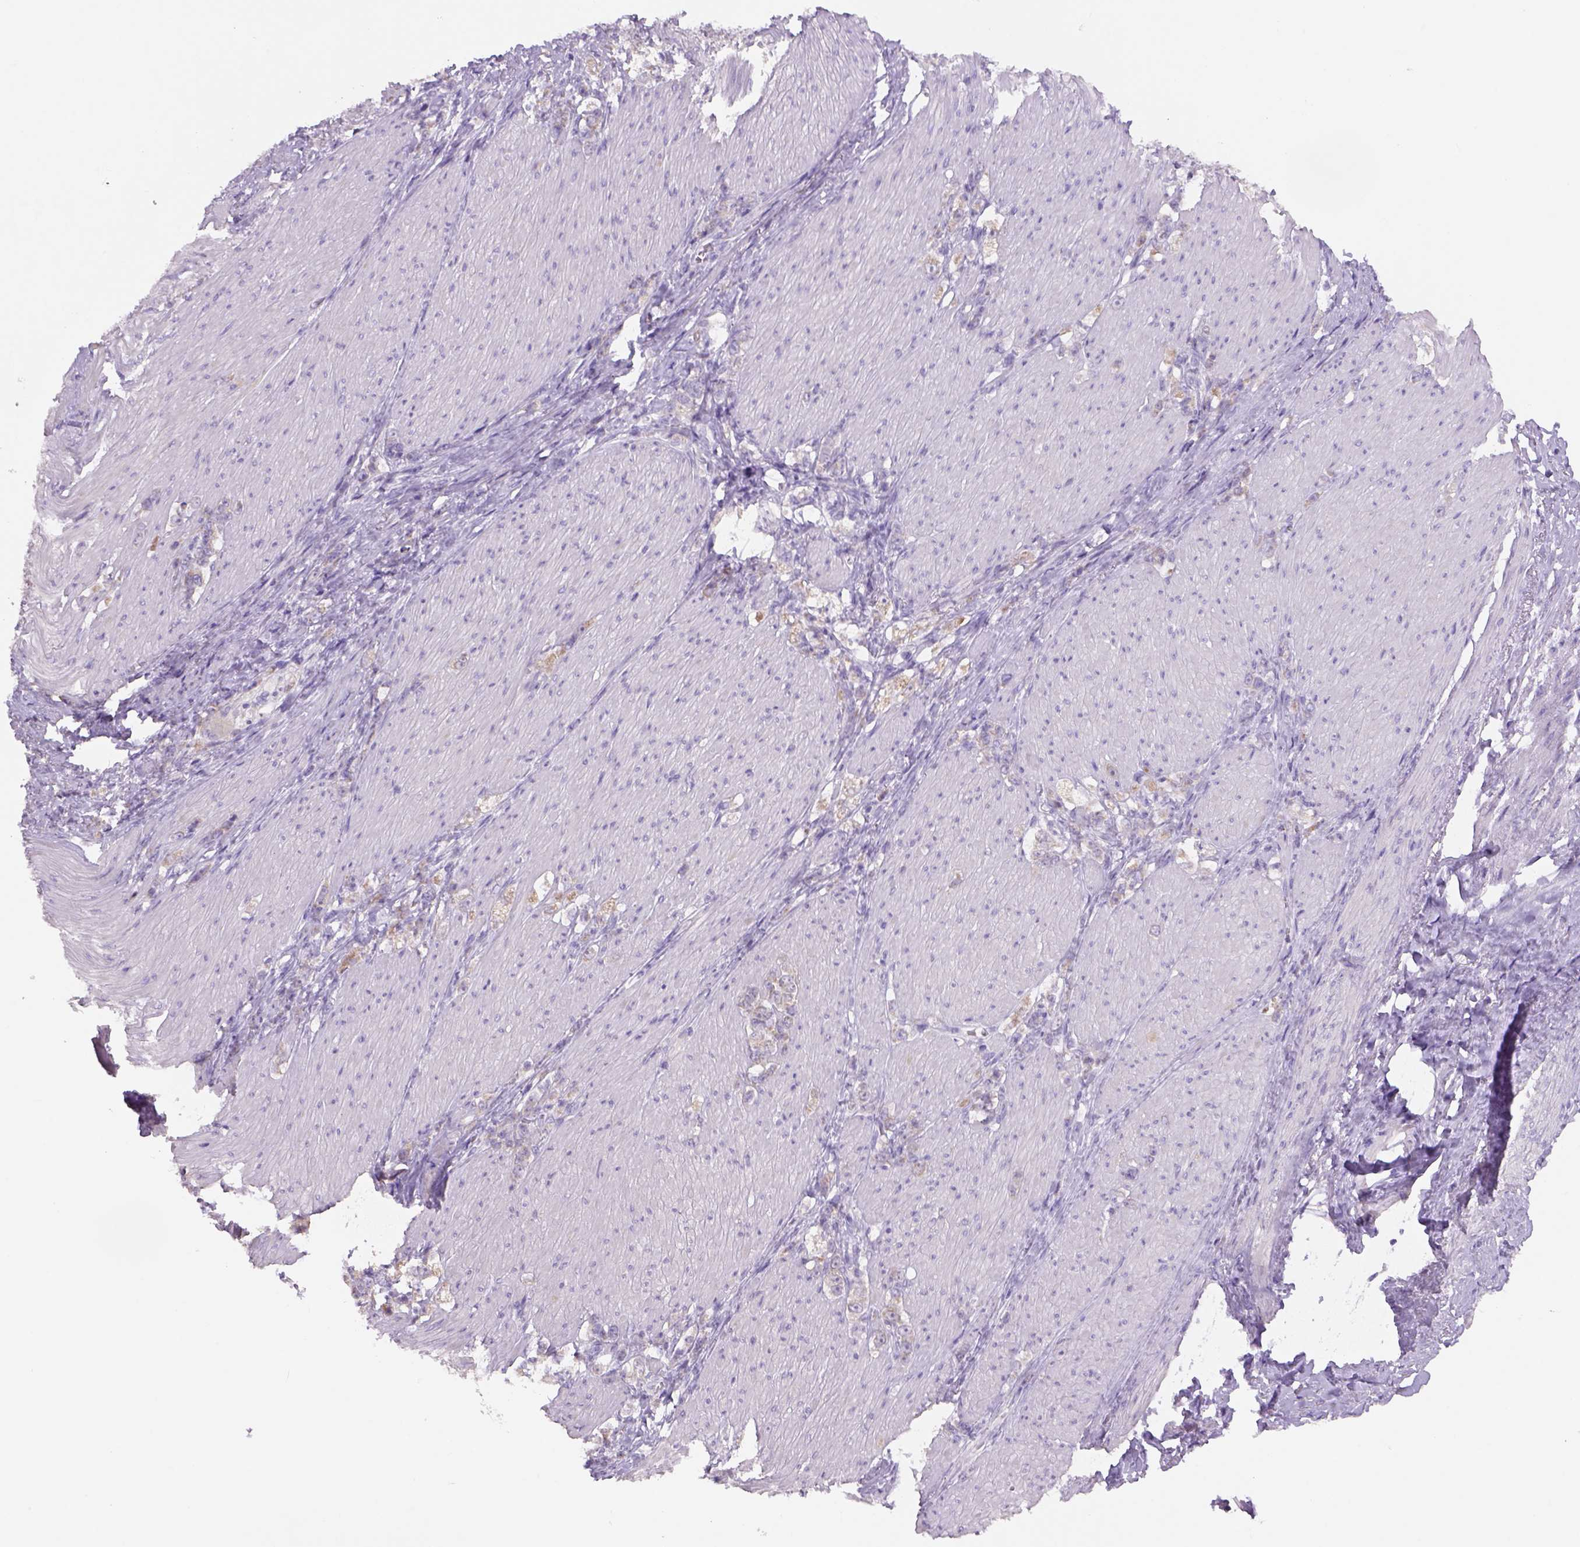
{"staining": {"intensity": "negative", "quantity": "none", "location": "none"}, "tissue": "stomach cancer", "cell_type": "Tumor cells", "image_type": "cancer", "snomed": [{"axis": "morphology", "description": "Adenocarcinoma, NOS"}, {"axis": "topography", "description": "Stomach, lower"}], "caption": "A histopathology image of human stomach adenocarcinoma is negative for staining in tumor cells. Nuclei are stained in blue.", "gene": "ADGRV1", "patient": {"sex": "male", "age": 88}}